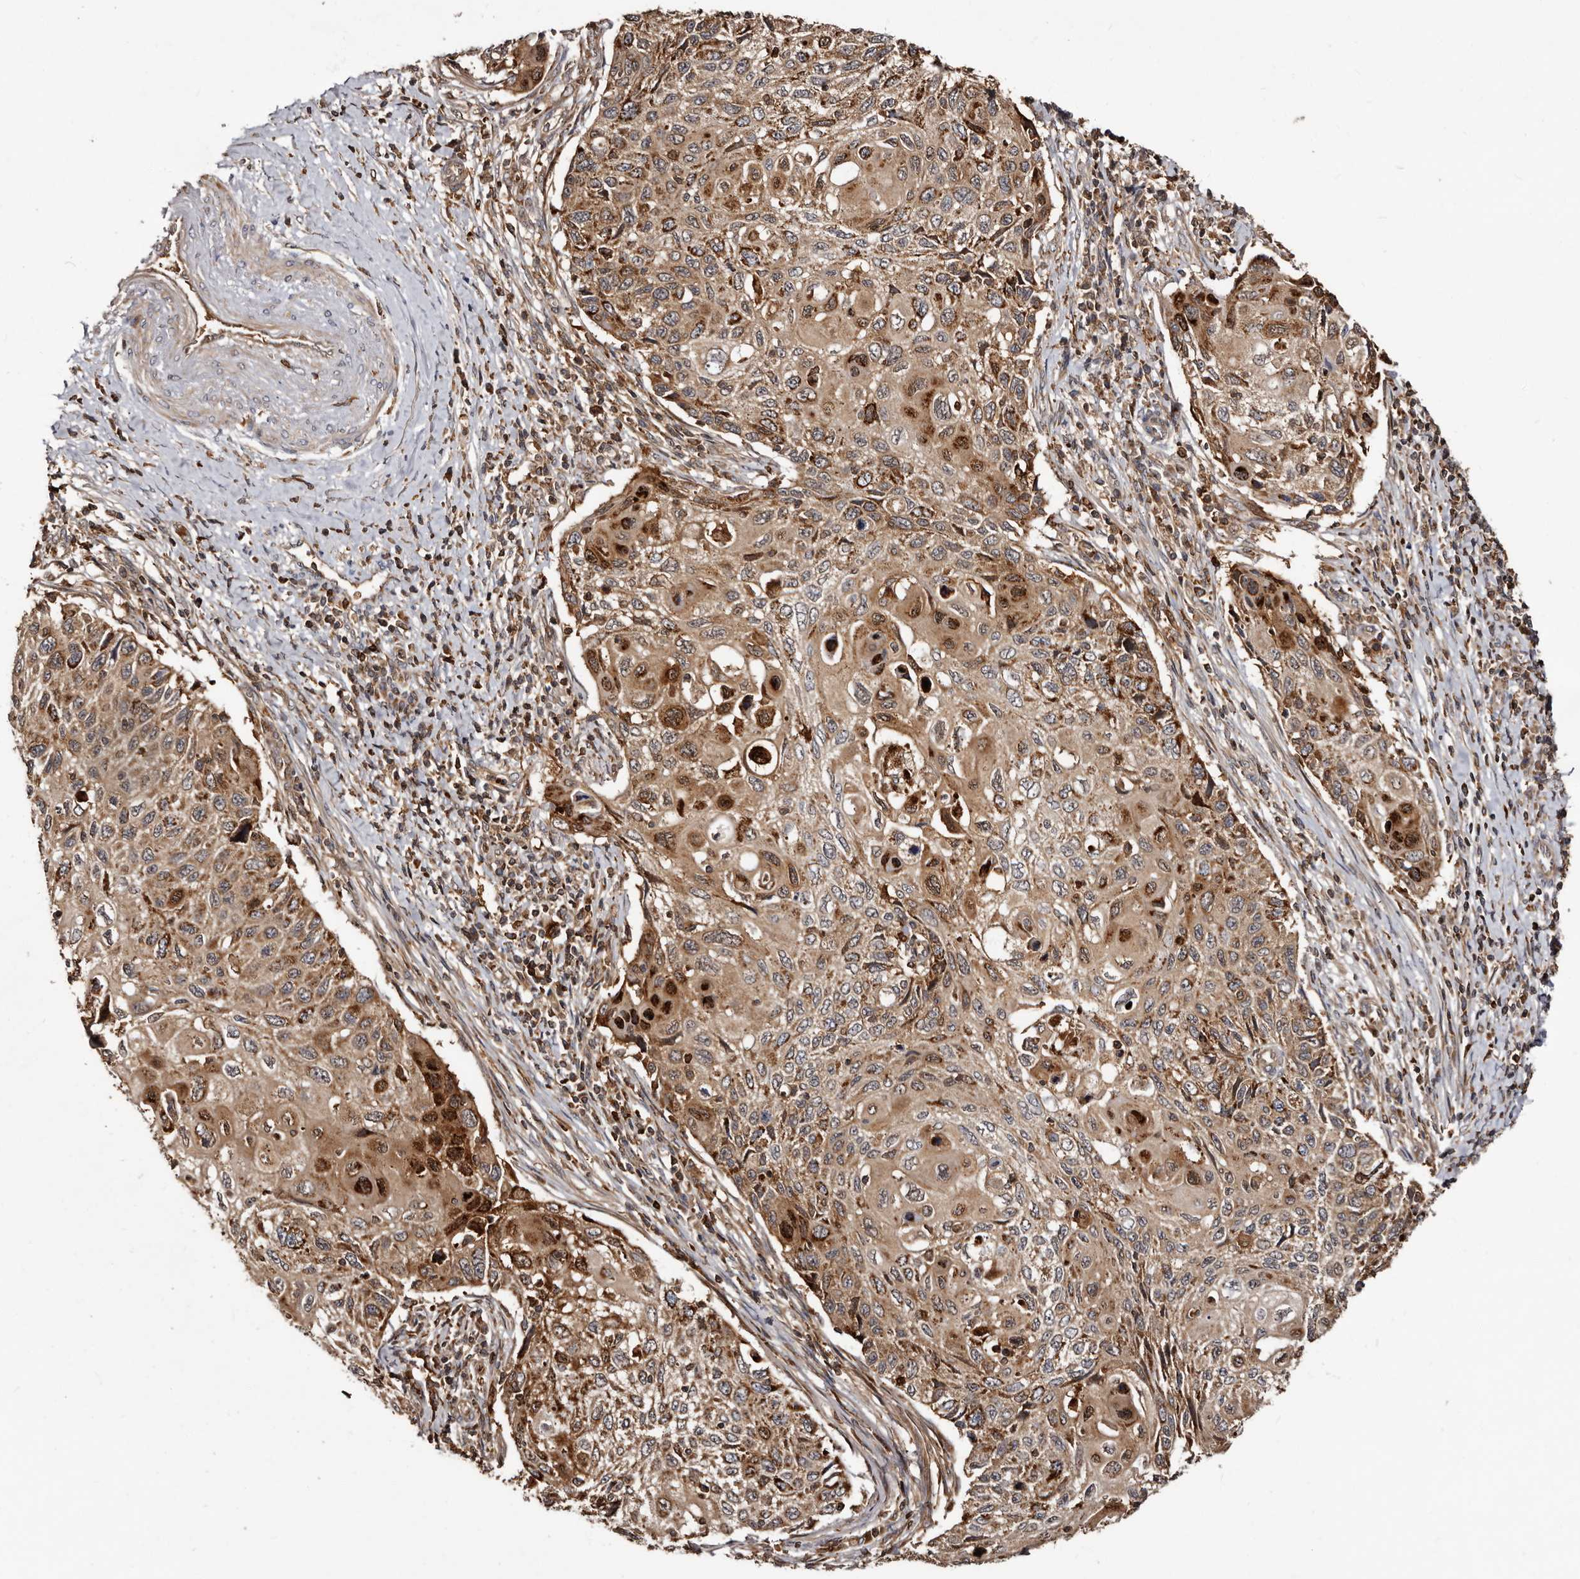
{"staining": {"intensity": "moderate", "quantity": ">75%", "location": "cytoplasmic/membranous"}, "tissue": "cervical cancer", "cell_type": "Tumor cells", "image_type": "cancer", "snomed": [{"axis": "morphology", "description": "Squamous cell carcinoma, NOS"}, {"axis": "topography", "description": "Cervix"}], "caption": "Immunohistochemical staining of squamous cell carcinoma (cervical) demonstrates medium levels of moderate cytoplasmic/membranous staining in approximately >75% of tumor cells.", "gene": "BAX", "patient": {"sex": "female", "age": 70}}